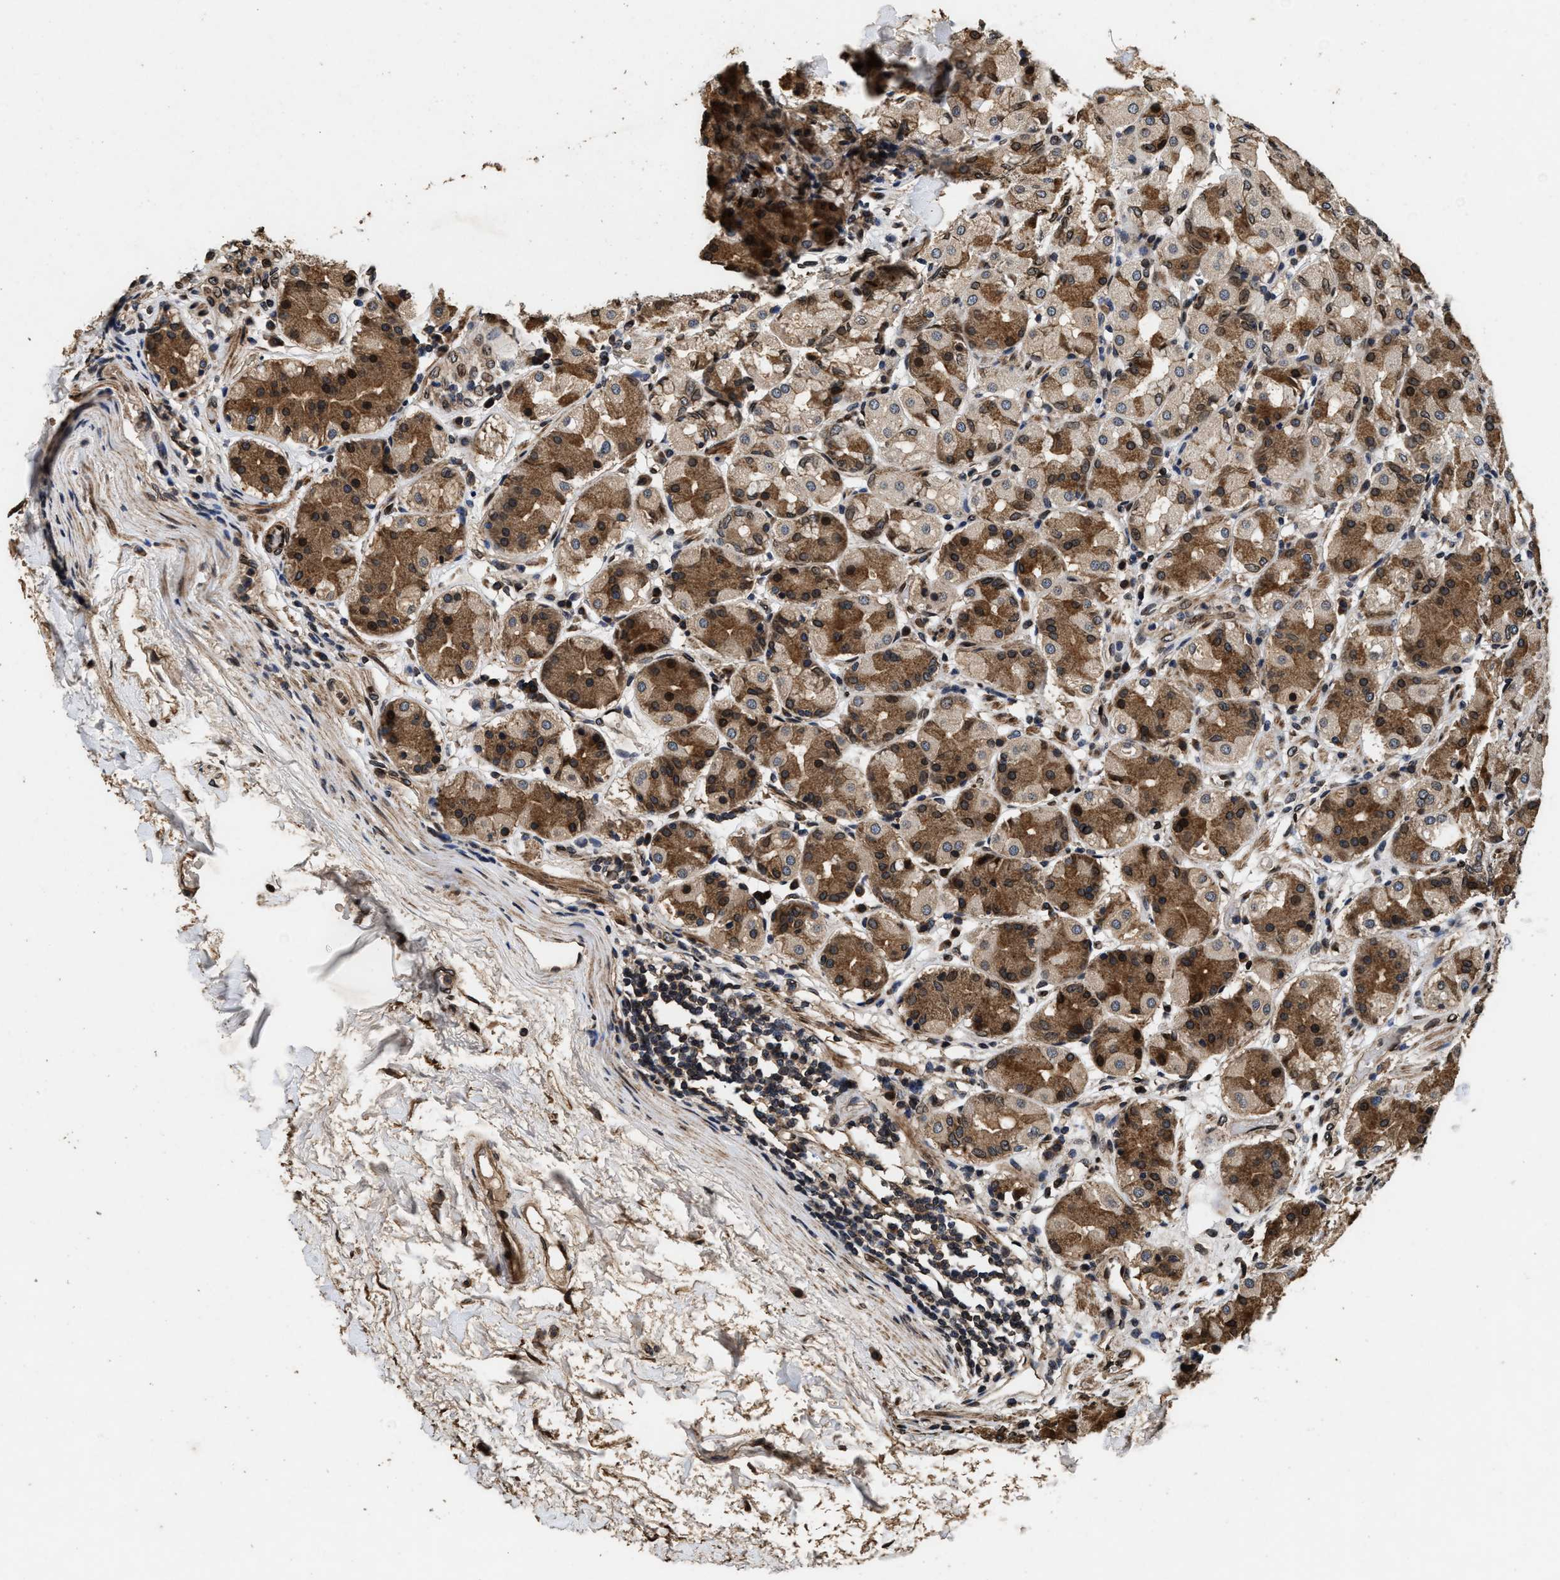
{"staining": {"intensity": "strong", "quantity": "25%-75%", "location": "cytoplasmic/membranous,nuclear"}, "tissue": "stomach", "cell_type": "Glandular cells", "image_type": "normal", "snomed": [{"axis": "morphology", "description": "Normal tissue, NOS"}, {"axis": "topography", "description": "Stomach"}, {"axis": "topography", "description": "Stomach, lower"}], "caption": "Stomach stained with DAB immunohistochemistry demonstrates high levels of strong cytoplasmic/membranous,nuclear positivity in about 25%-75% of glandular cells.", "gene": "ACCS", "patient": {"sex": "female", "age": 56}}